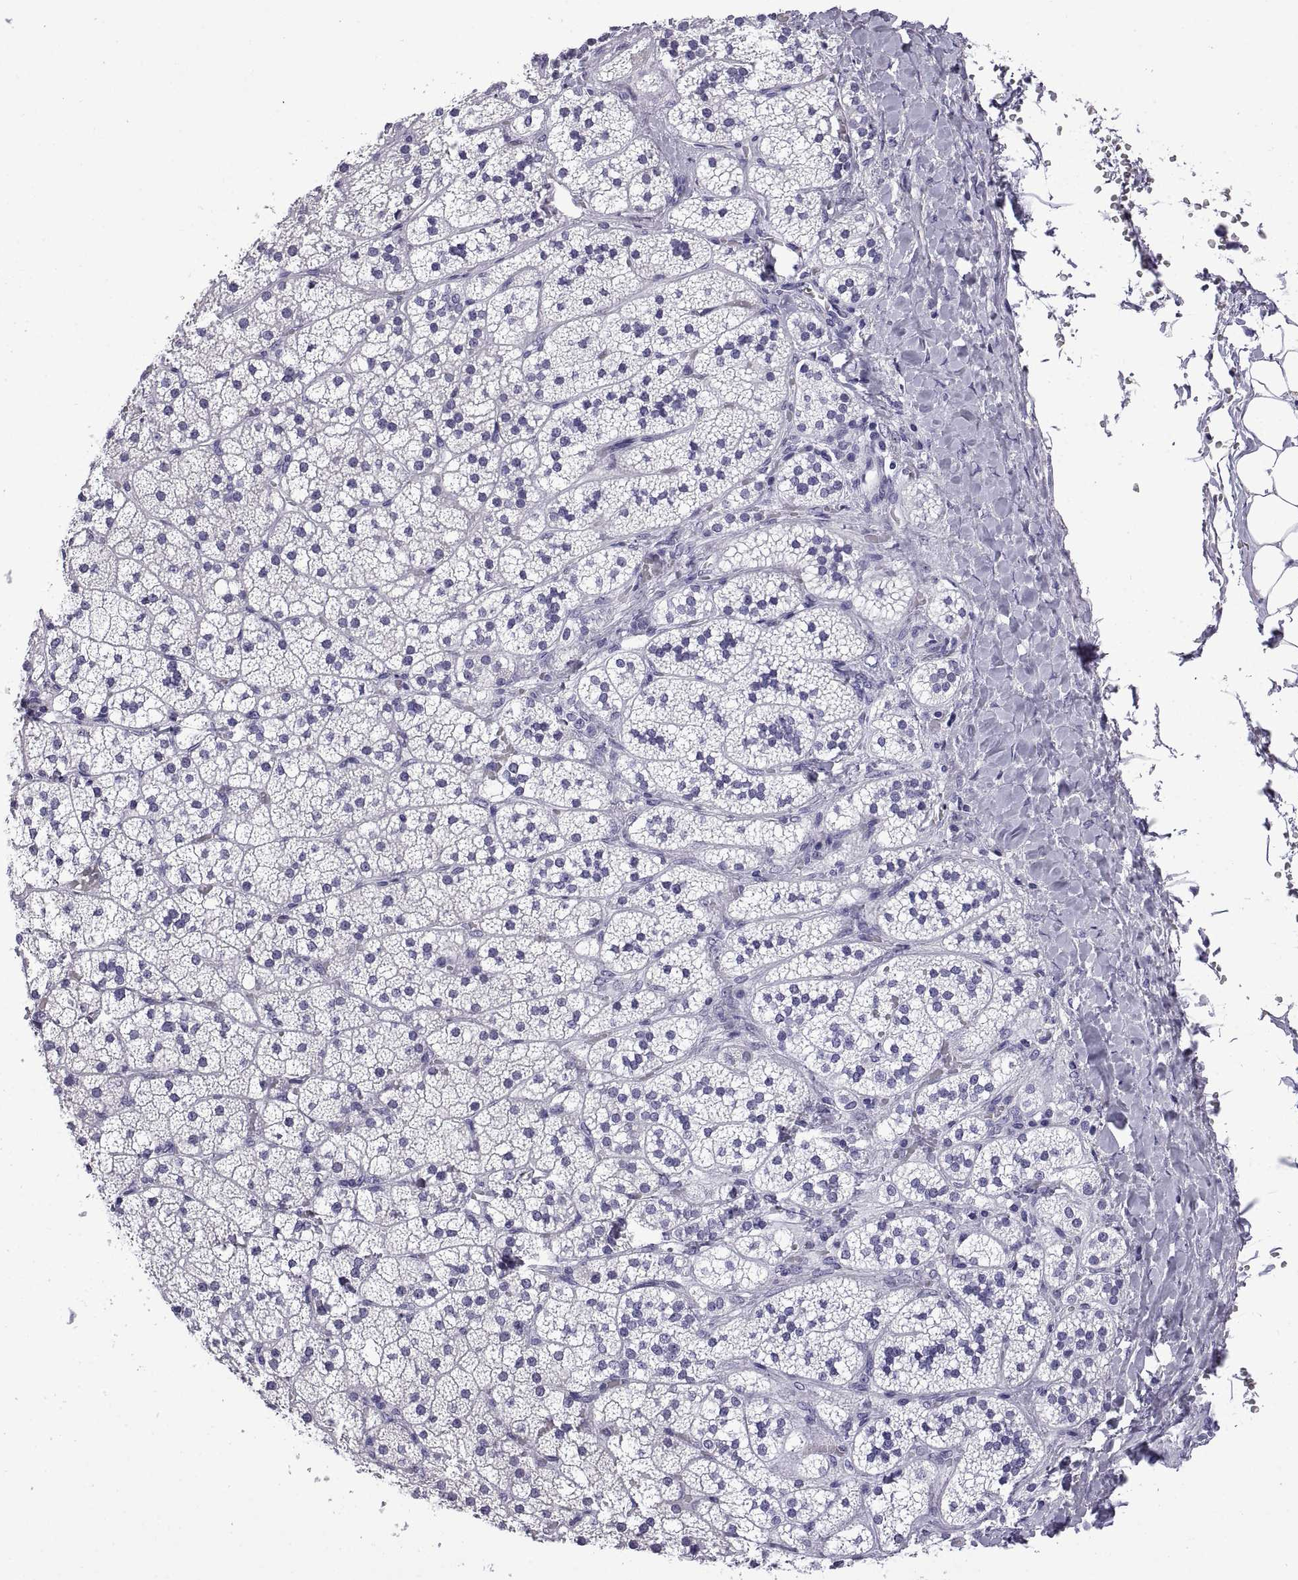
{"staining": {"intensity": "negative", "quantity": "none", "location": "none"}, "tissue": "adrenal gland", "cell_type": "Glandular cells", "image_type": "normal", "snomed": [{"axis": "morphology", "description": "Normal tissue, NOS"}, {"axis": "topography", "description": "Adrenal gland"}], "caption": "Immunohistochemical staining of benign adrenal gland exhibits no significant staining in glandular cells.", "gene": "CRISP1", "patient": {"sex": "male", "age": 53}}